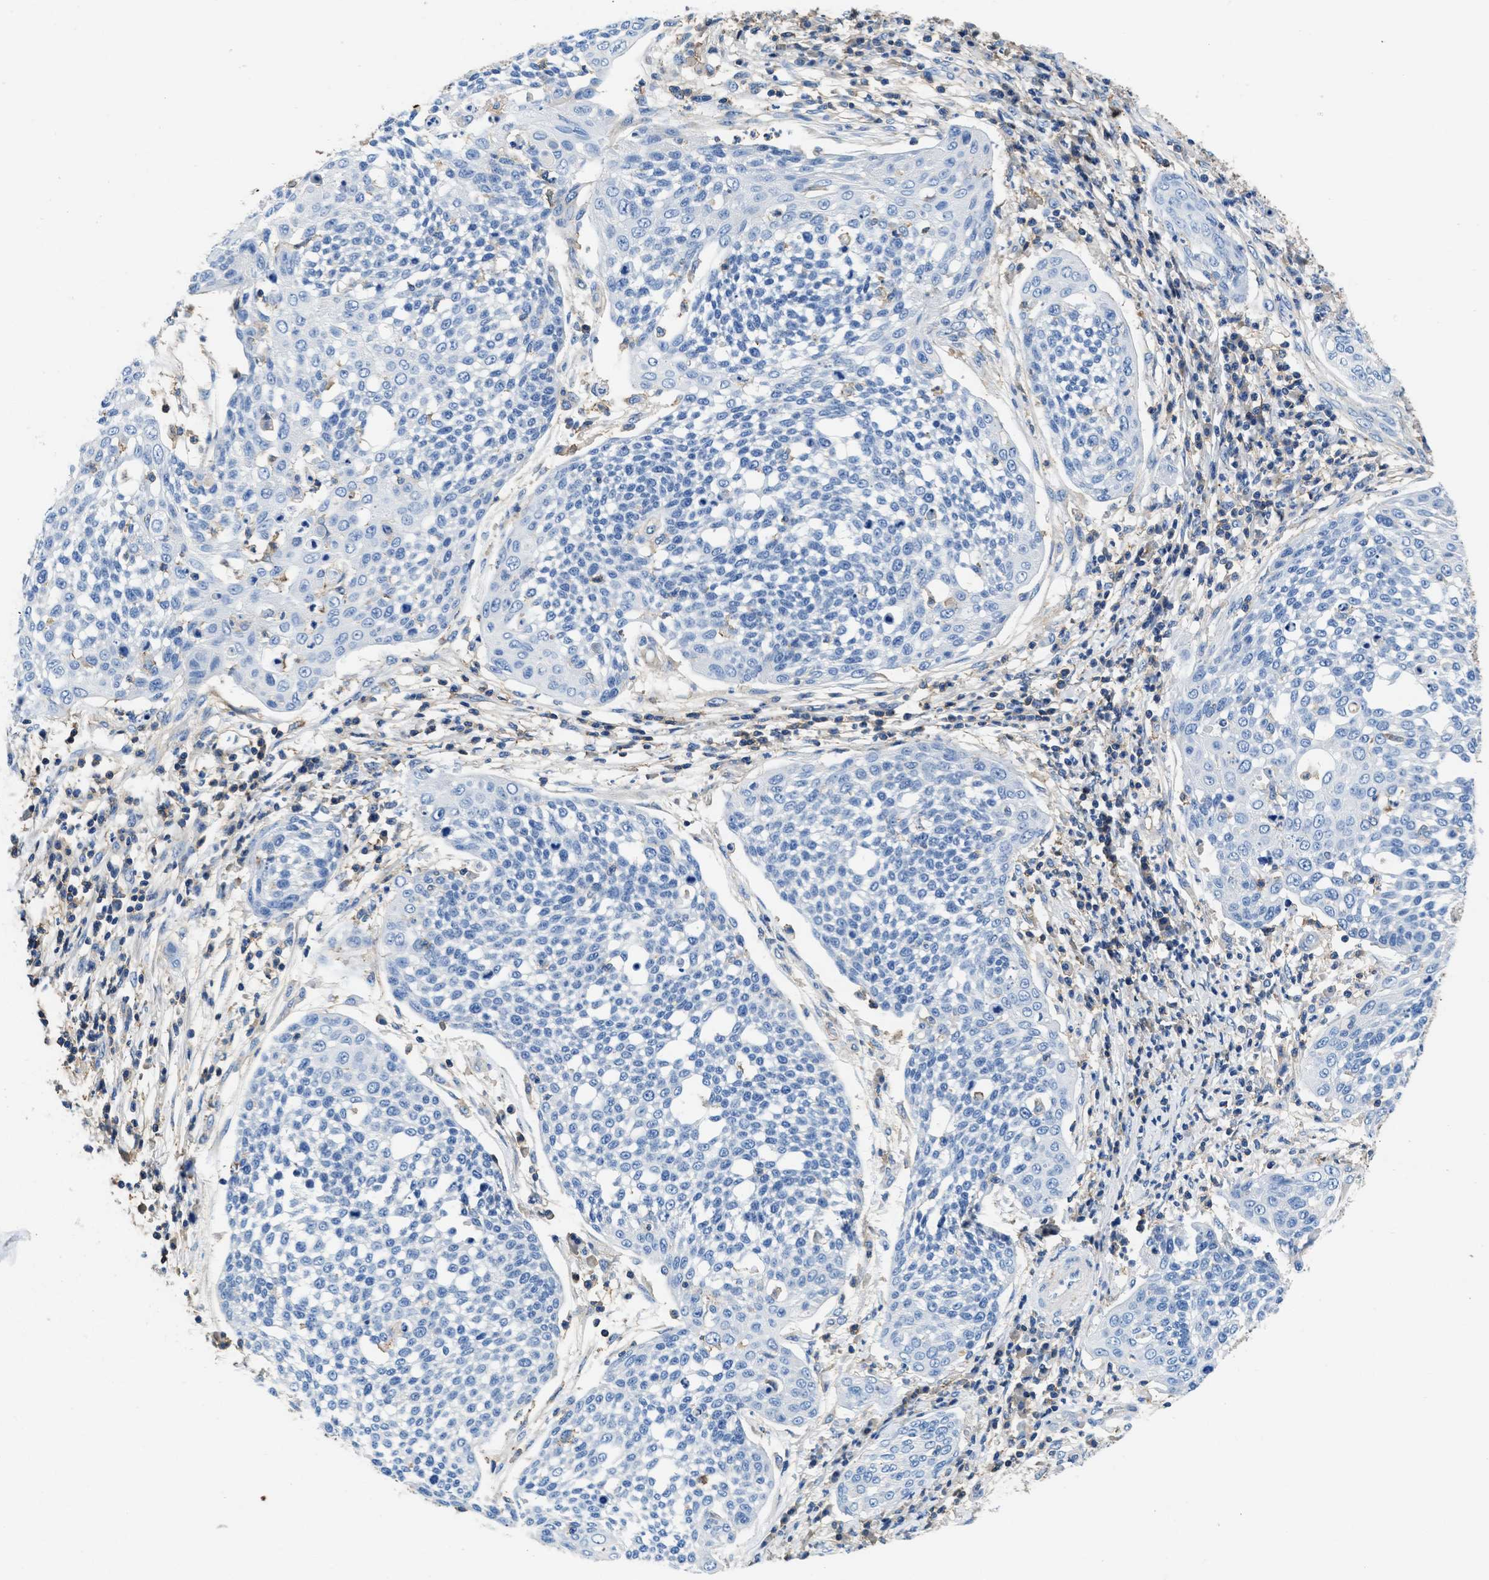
{"staining": {"intensity": "negative", "quantity": "none", "location": "none"}, "tissue": "cervical cancer", "cell_type": "Tumor cells", "image_type": "cancer", "snomed": [{"axis": "morphology", "description": "Squamous cell carcinoma, NOS"}, {"axis": "topography", "description": "Cervix"}], "caption": "An immunohistochemistry (IHC) histopathology image of cervical cancer is shown. There is no staining in tumor cells of cervical cancer. (Brightfield microscopy of DAB (3,3'-diaminobenzidine) immunohistochemistry (IHC) at high magnification).", "gene": "KCNQ4", "patient": {"sex": "female", "age": 34}}